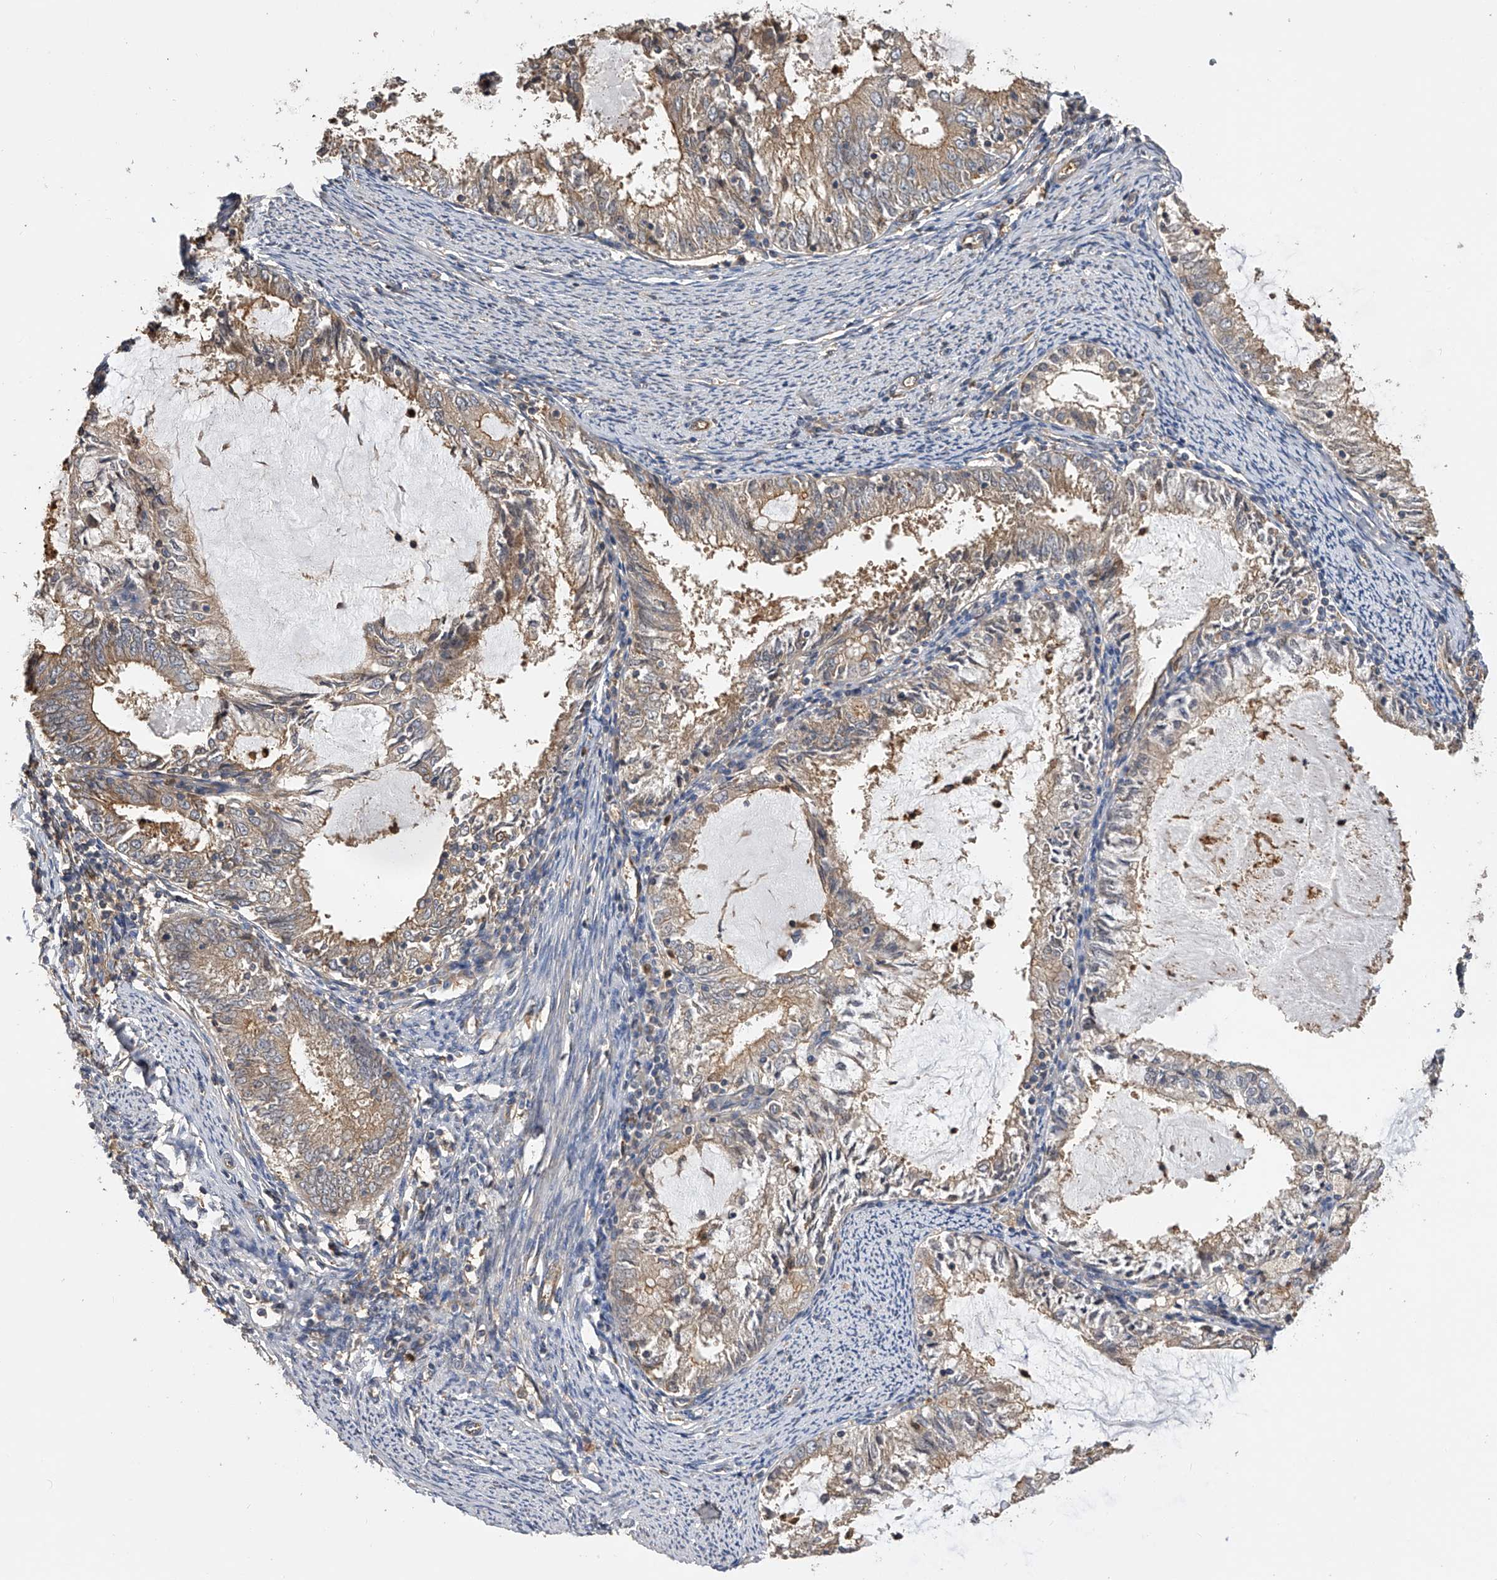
{"staining": {"intensity": "moderate", "quantity": "<25%", "location": "cytoplasmic/membranous"}, "tissue": "endometrial cancer", "cell_type": "Tumor cells", "image_type": "cancer", "snomed": [{"axis": "morphology", "description": "Adenocarcinoma, NOS"}, {"axis": "topography", "description": "Endometrium"}], "caption": "Endometrial cancer (adenocarcinoma) was stained to show a protein in brown. There is low levels of moderate cytoplasmic/membranous positivity in approximately <25% of tumor cells.", "gene": "PTPRA", "patient": {"sex": "female", "age": 57}}